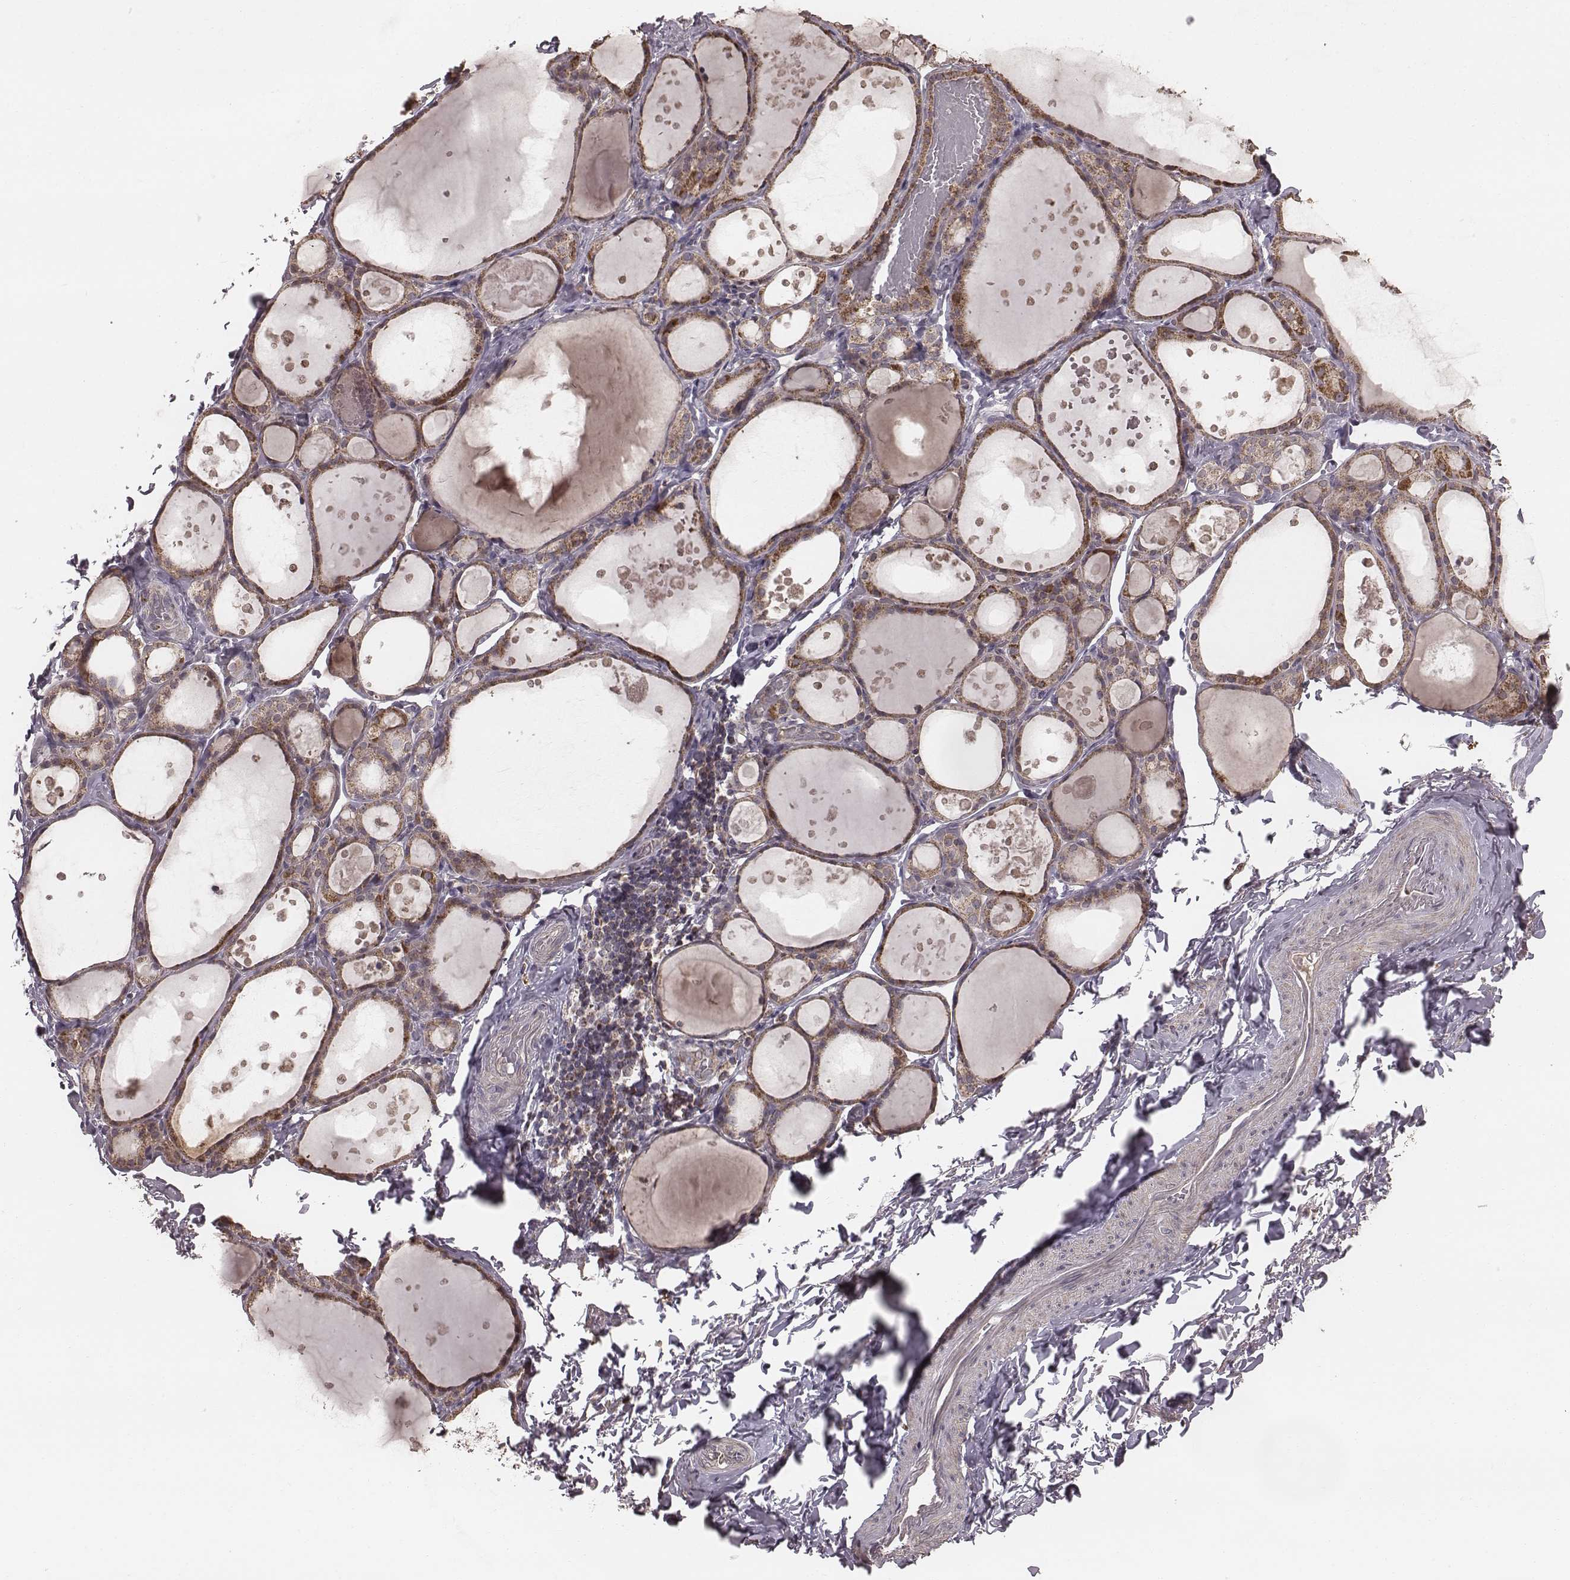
{"staining": {"intensity": "moderate", "quantity": ">75%", "location": "cytoplasmic/membranous"}, "tissue": "thyroid gland", "cell_type": "Glandular cells", "image_type": "normal", "snomed": [{"axis": "morphology", "description": "Normal tissue, NOS"}, {"axis": "topography", "description": "Thyroid gland"}], "caption": "A brown stain shows moderate cytoplasmic/membranous positivity of a protein in glandular cells of benign human thyroid gland.", "gene": "PDCD2L", "patient": {"sex": "male", "age": 68}}